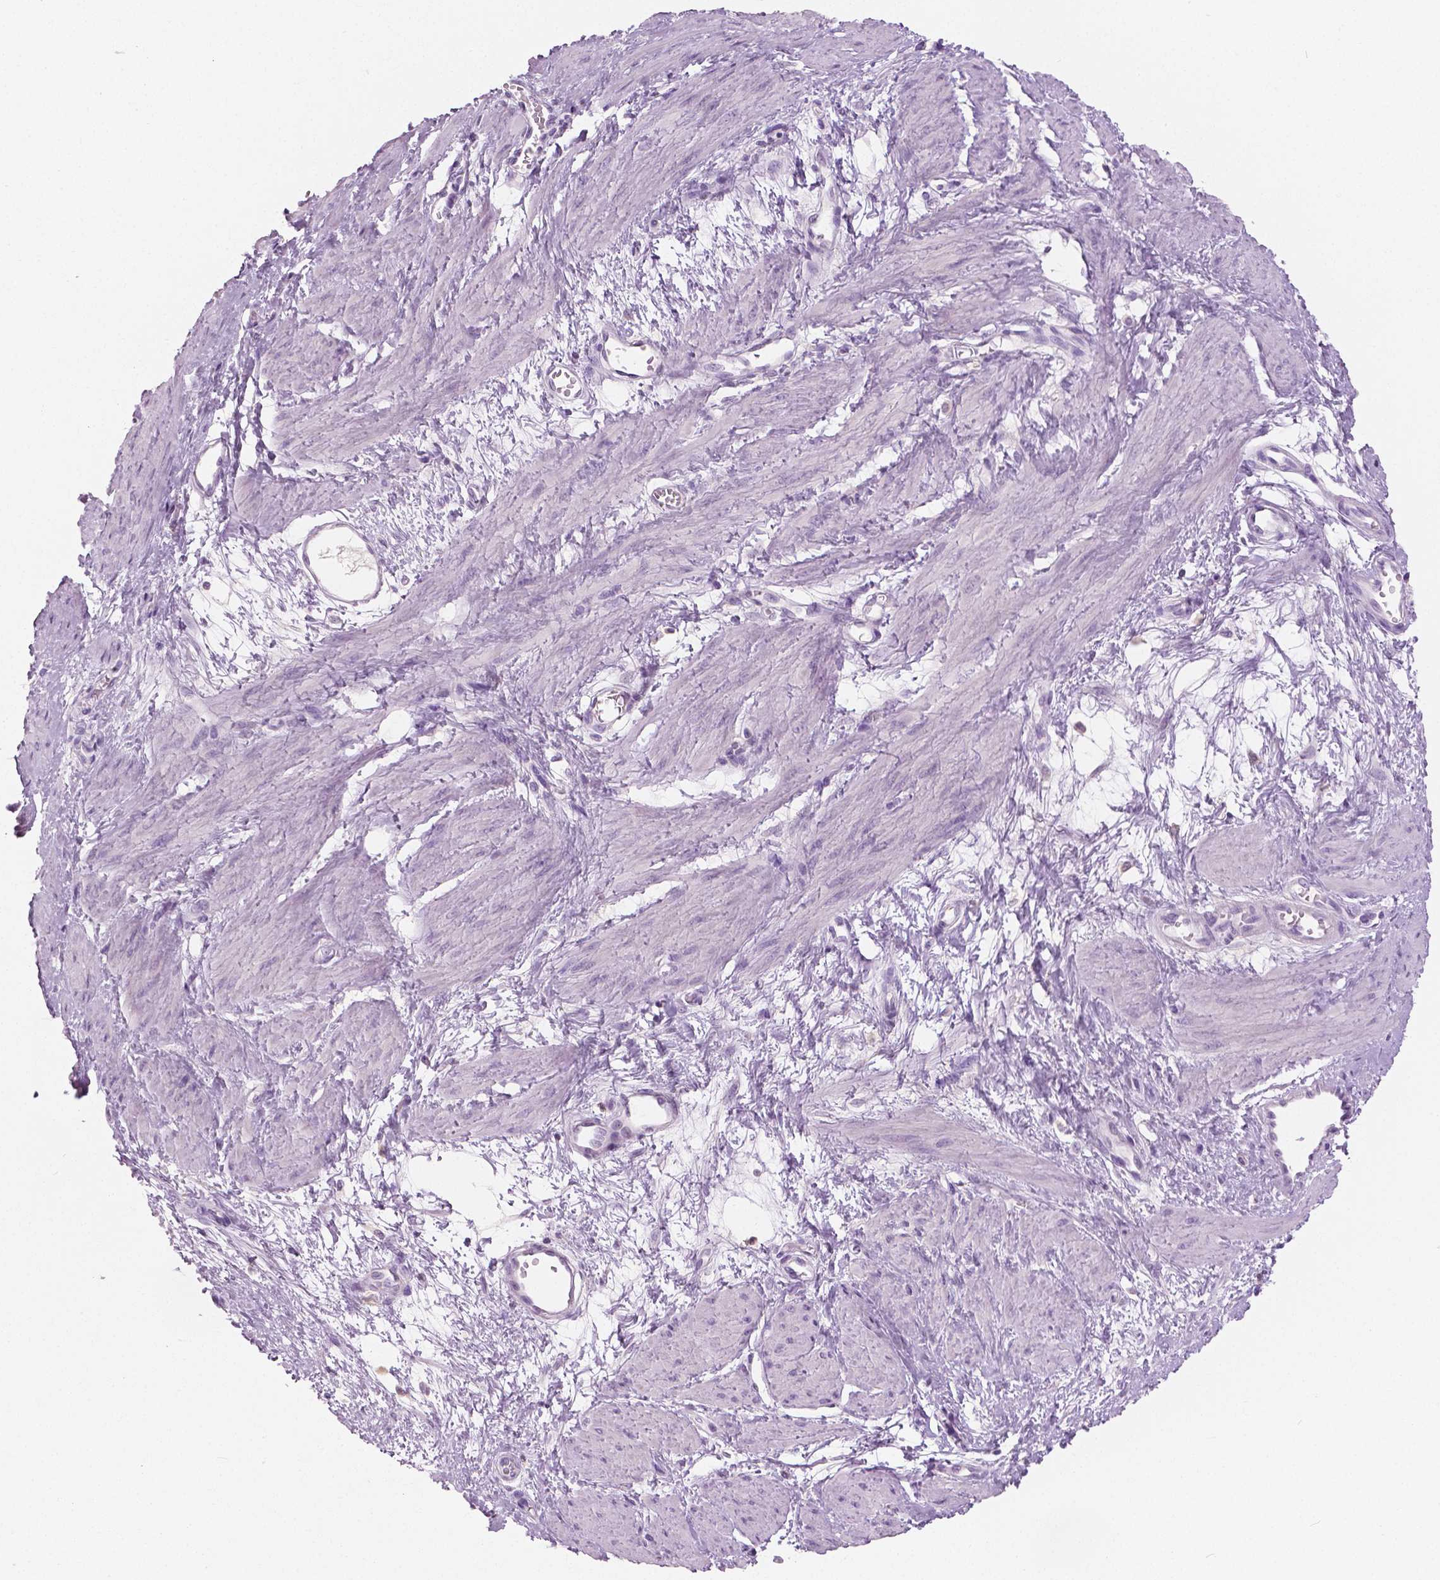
{"staining": {"intensity": "negative", "quantity": "none", "location": "none"}, "tissue": "smooth muscle", "cell_type": "Smooth muscle cells", "image_type": "normal", "snomed": [{"axis": "morphology", "description": "Normal tissue, NOS"}, {"axis": "topography", "description": "Smooth muscle"}, {"axis": "topography", "description": "Uterus"}], "caption": "Histopathology image shows no protein expression in smooth muscle cells of normal smooth muscle. (DAB (3,3'-diaminobenzidine) immunohistochemistry (IHC) with hematoxylin counter stain).", "gene": "GALM", "patient": {"sex": "female", "age": 39}}